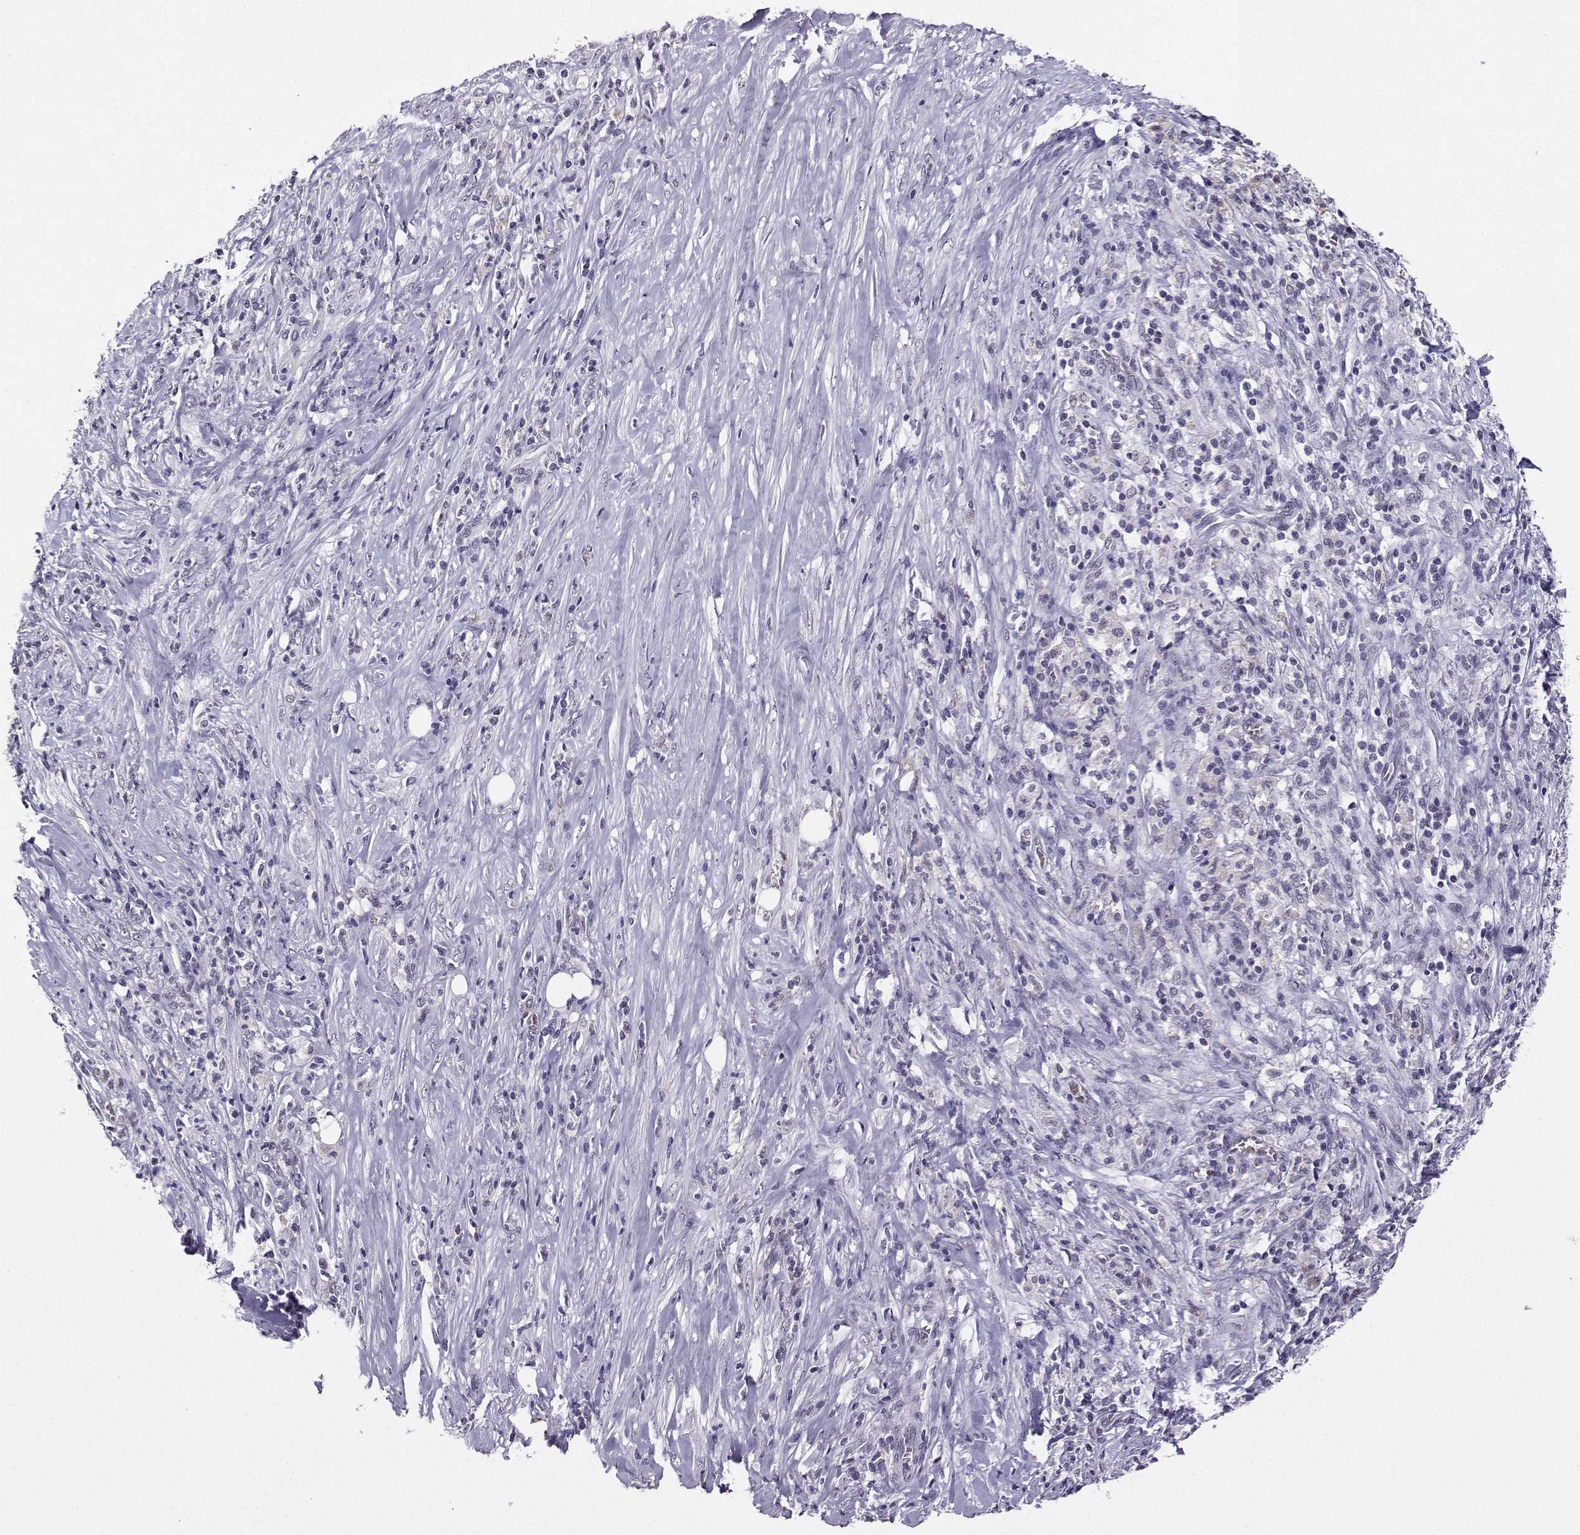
{"staining": {"intensity": "negative", "quantity": "none", "location": "none"}, "tissue": "pancreatic cancer", "cell_type": "Tumor cells", "image_type": "cancer", "snomed": [{"axis": "morphology", "description": "Adenocarcinoma, NOS"}, {"axis": "topography", "description": "Pancreas"}], "caption": "Tumor cells are negative for brown protein staining in pancreatic adenocarcinoma. The staining is performed using DAB (3,3'-diaminobenzidine) brown chromogen with nuclei counter-stained in using hematoxylin.", "gene": "LRFN2", "patient": {"sex": "male", "age": 57}}